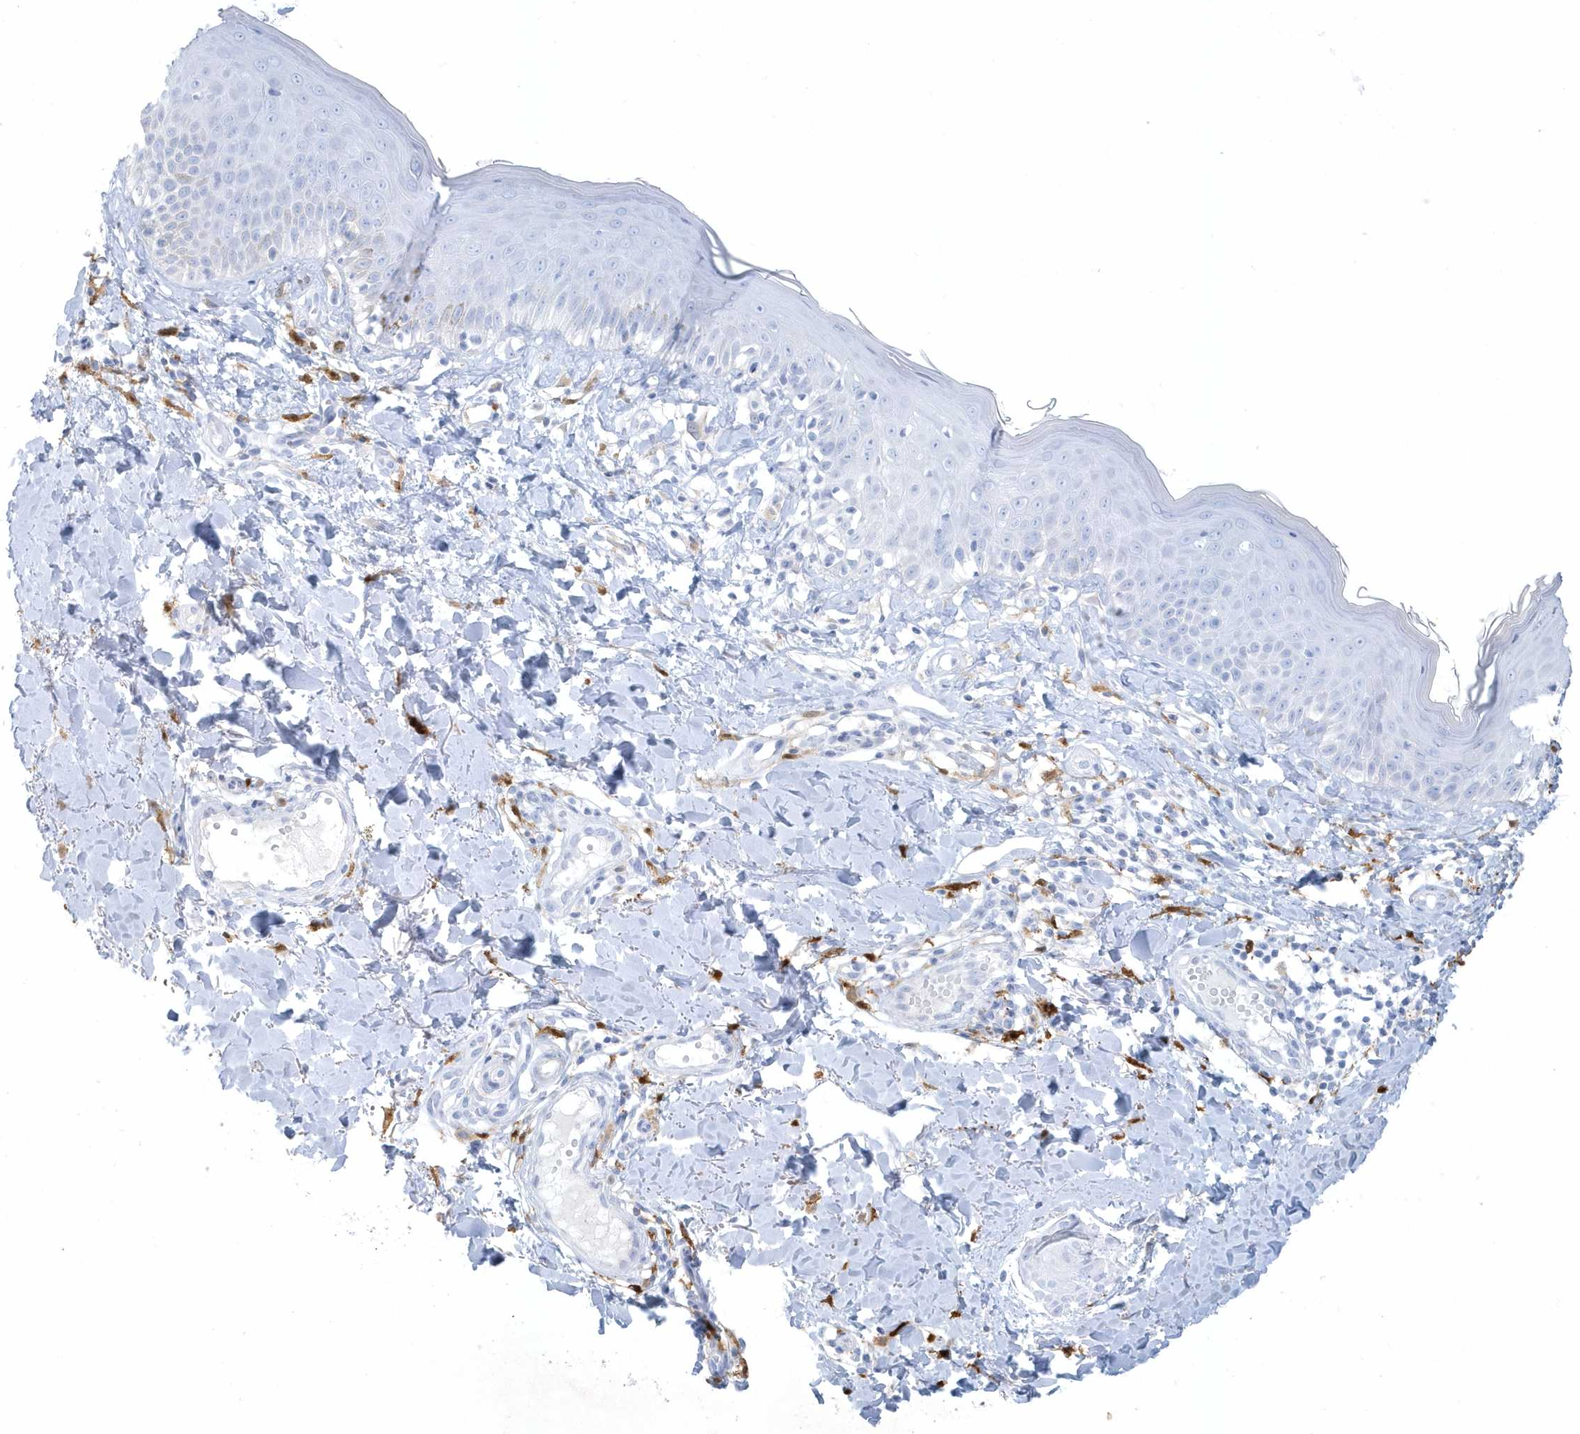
{"staining": {"intensity": "negative", "quantity": "none", "location": "none"}, "tissue": "skin", "cell_type": "Fibroblasts", "image_type": "normal", "snomed": [{"axis": "morphology", "description": "Normal tissue, NOS"}, {"axis": "topography", "description": "Skin"}], "caption": "A high-resolution photomicrograph shows immunohistochemistry staining of benign skin, which exhibits no significant positivity in fibroblasts.", "gene": "FAM98A", "patient": {"sex": "male", "age": 52}}